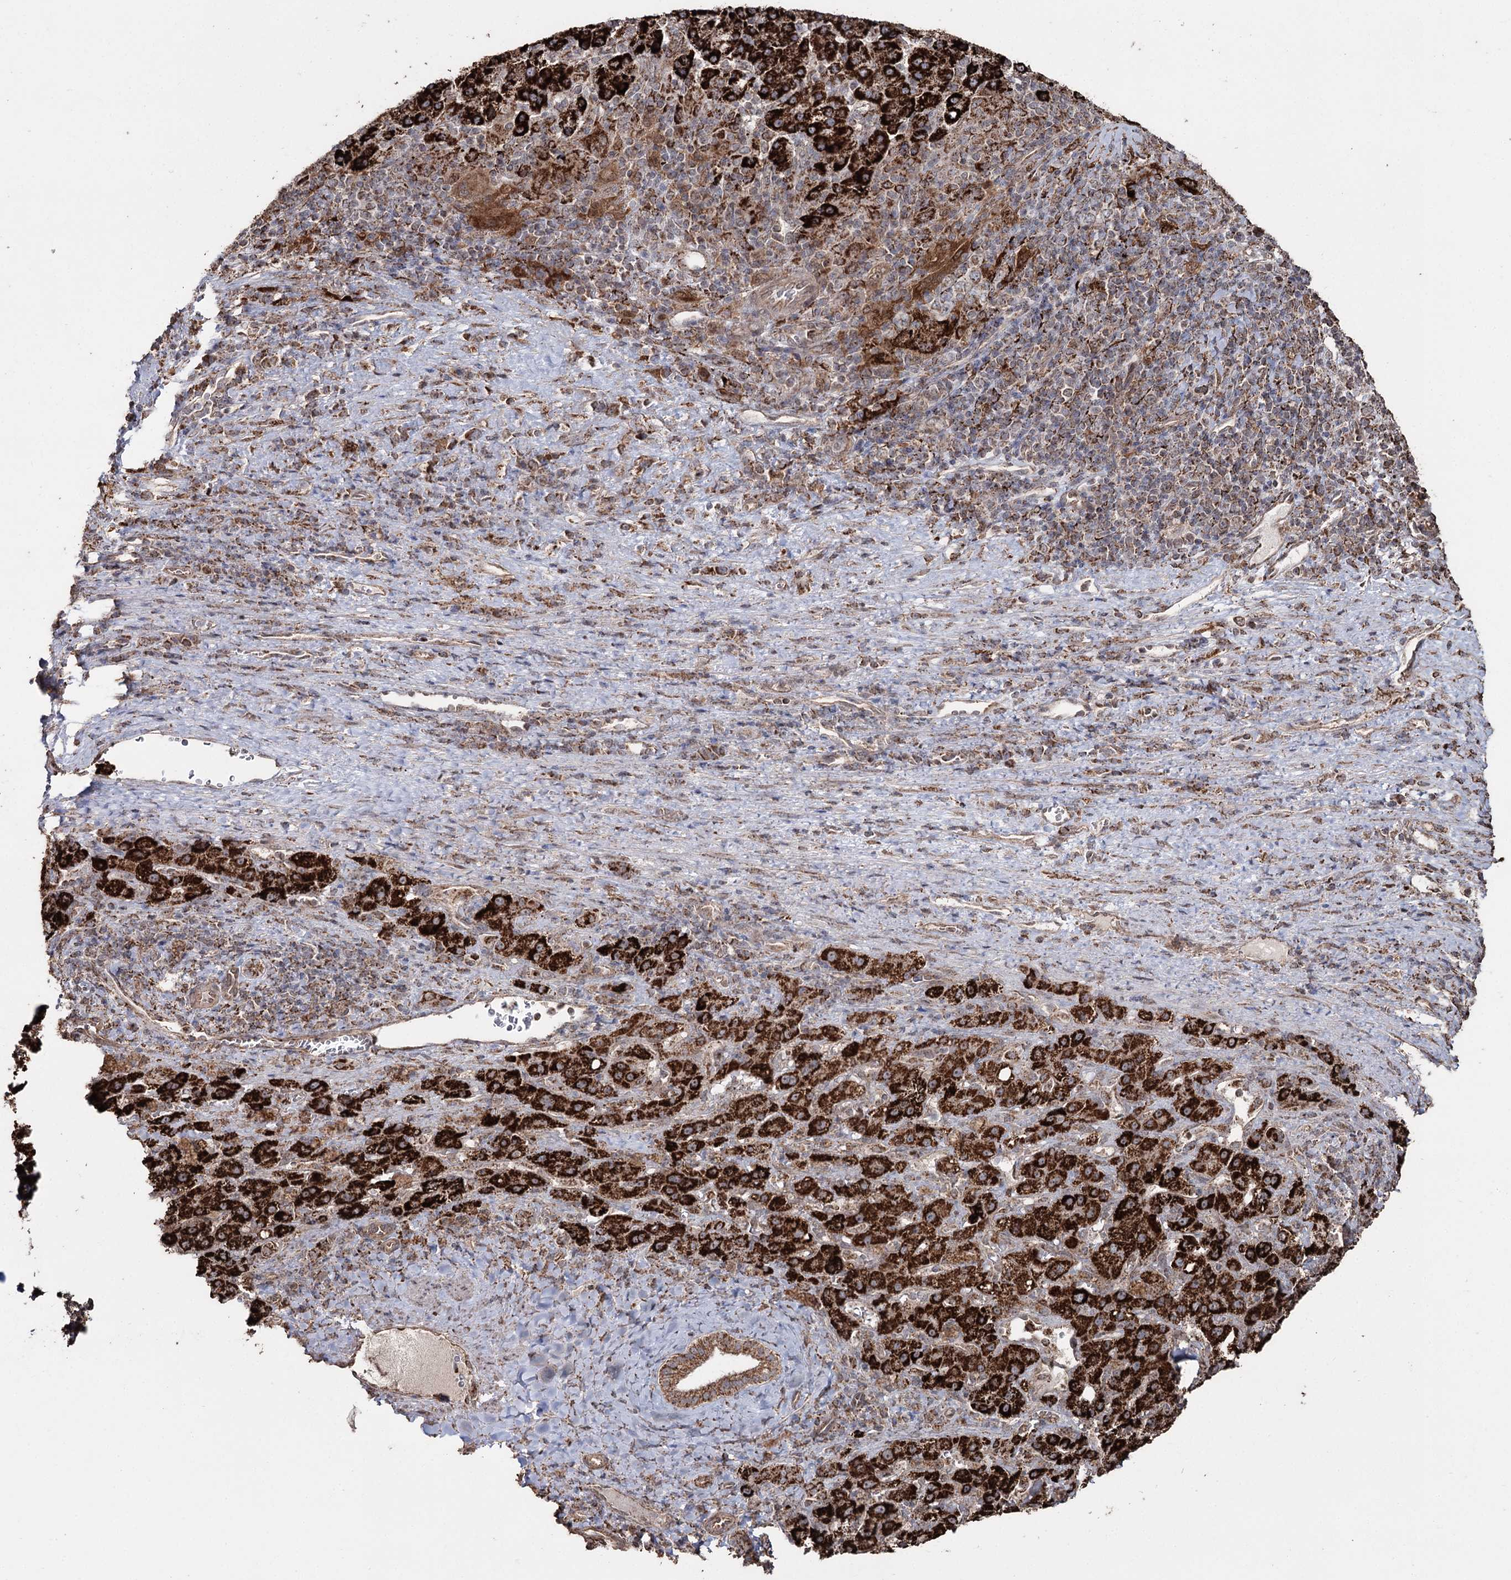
{"staining": {"intensity": "strong", "quantity": ">75%", "location": "cytoplasmic/membranous"}, "tissue": "liver cancer", "cell_type": "Tumor cells", "image_type": "cancer", "snomed": [{"axis": "morphology", "description": "Carcinoma, Hepatocellular, NOS"}, {"axis": "topography", "description": "Liver"}], "caption": "Tumor cells demonstrate high levels of strong cytoplasmic/membranous positivity in approximately >75% of cells in liver cancer.", "gene": "SLF2", "patient": {"sex": "female", "age": 58}}